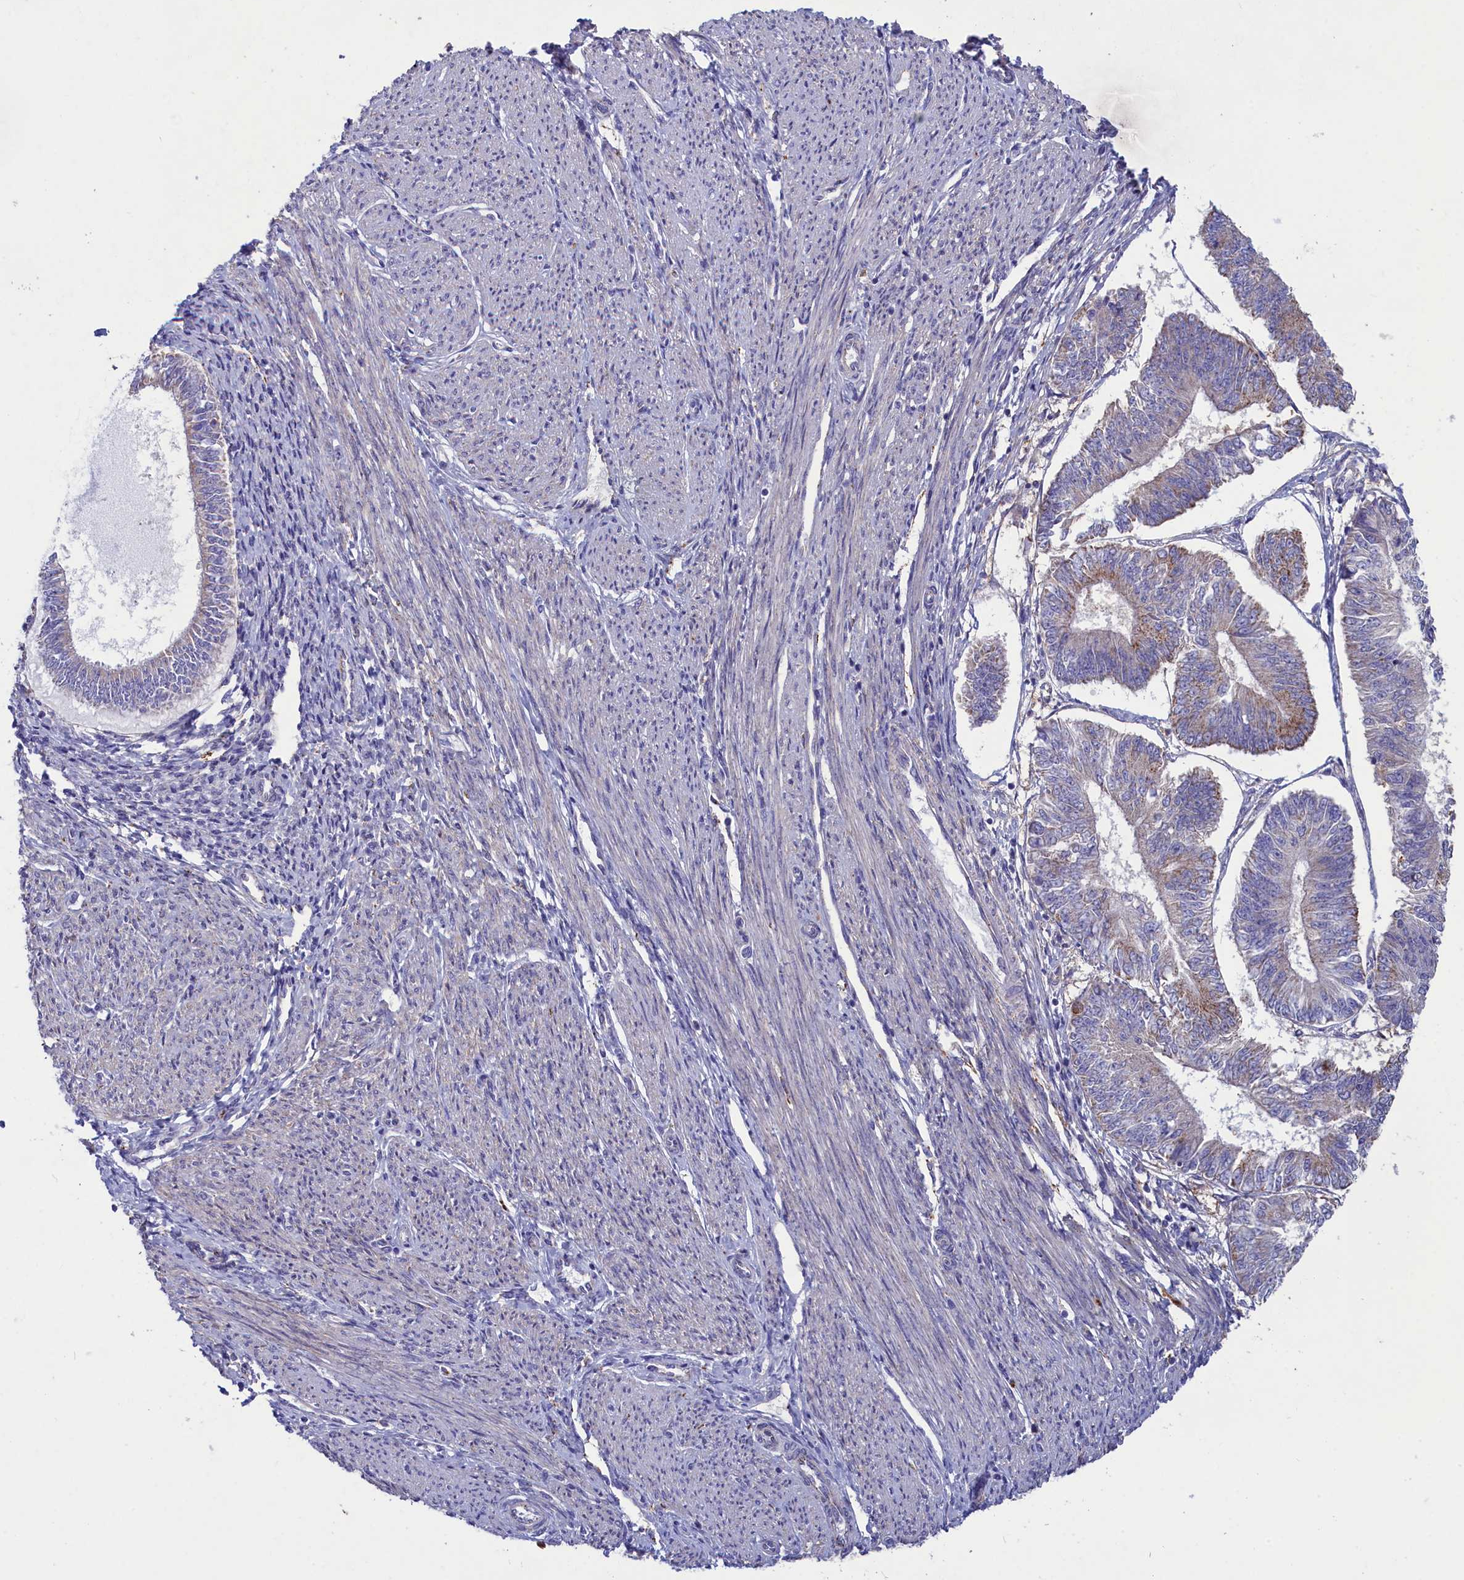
{"staining": {"intensity": "moderate", "quantity": "<25%", "location": "cytoplasmic/membranous"}, "tissue": "endometrial cancer", "cell_type": "Tumor cells", "image_type": "cancer", "snomed": [{"axis": "morphology", "description": "Adenocarcinoma, NOS"}, {"axis": "topography", "description": "Endometrium"}], "caption": "Human endometrial cancer stained with a protein marker displays moderate staining in tumor cells.", "gene": "WDR6", "patient": {"sex": "female", "age": 58}}